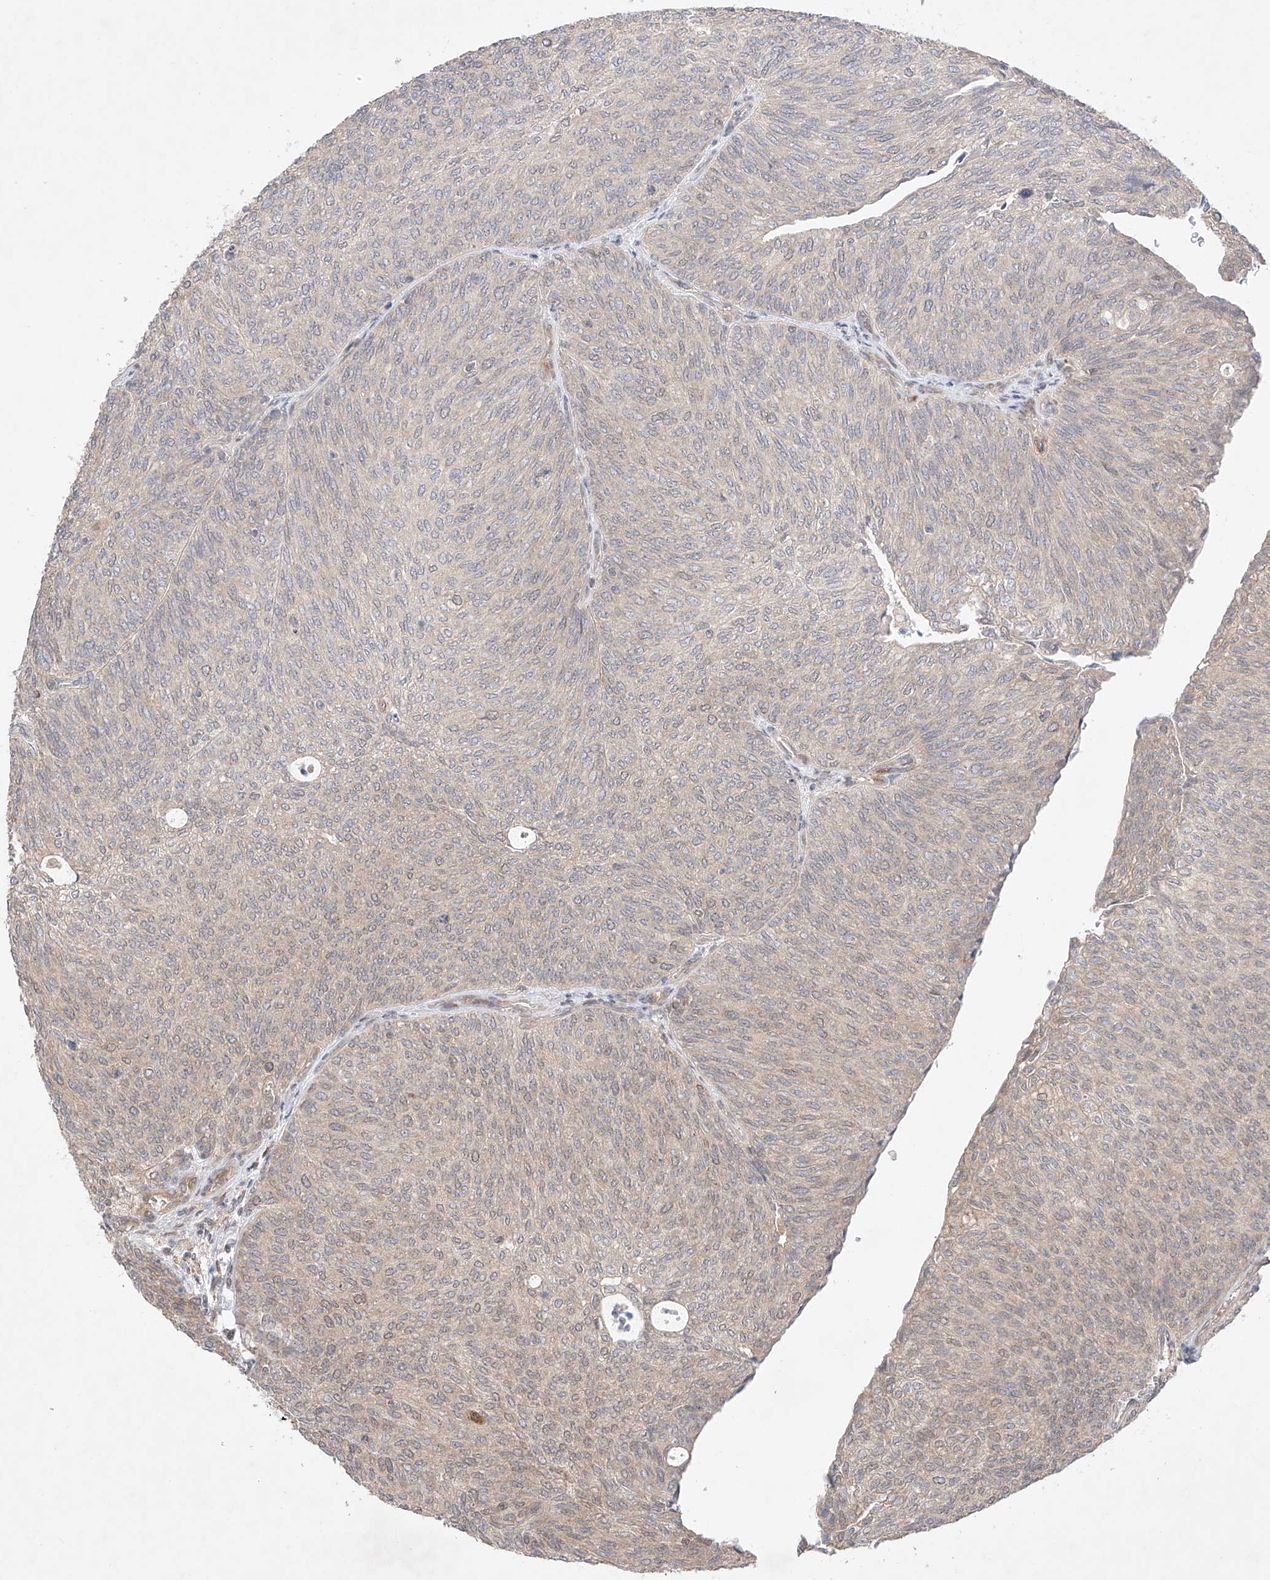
{"staining": {"intensity": "negative", "quantity": "none", "location": "none"}, "tissue": "urothelial cancer", "cell_type": "Tumor cells", "image_type": "cancer", "snomed": [{"axis": "morphology", "description": "Urothelial carcinoma, Low grade"}, {"axis": "topography", "description": "Urinary bladder"}], "caption": "This is an immunohistochemistry (IHC) micrograph of low-grade urothelial carcinoma. There is no positivity in tumor cells.", "gene": "TSR2", "patient": {"sex": "female", "age": 79}}